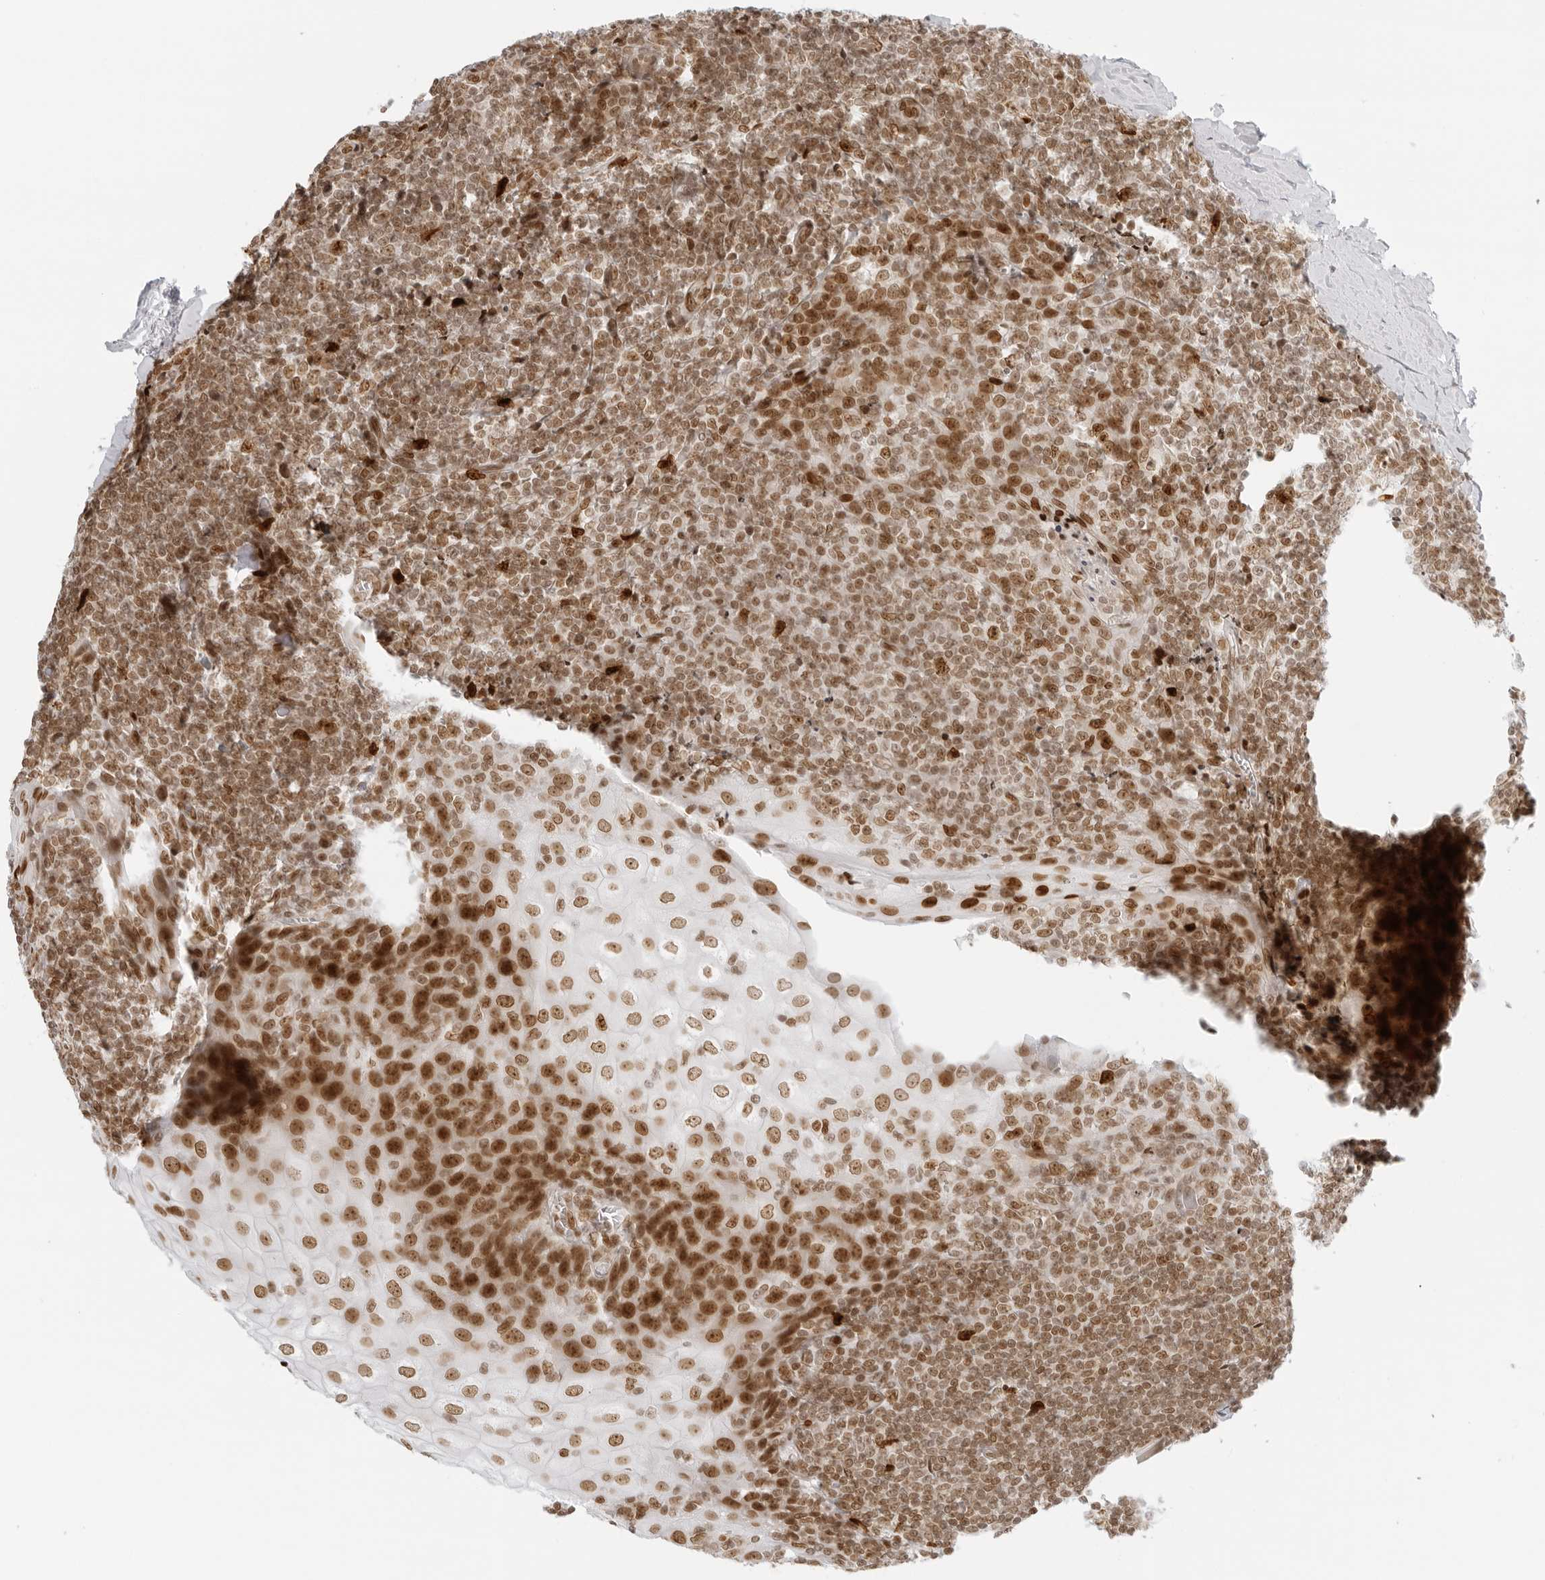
{"staining": {"intensity": "moderate", "quantity": ">75%", "location": "nuclear"}, "tissue": "tonsil", "cell_type": "Germinal center cells", "image_type": "normal", "snomed": [{"axis": "morphology", "description": "Normal tissue, NOS"}, {"axis": "topography", "description": "Tonsil"}], "caption": "Approximately >75% of germinal center cells in unremarkable human tonsil display moderate nuclear protein positivity as visualized by brown immunohistochemical staining.", "gene": "RCC1", "patient": {"sex": "male", "age": 37}}